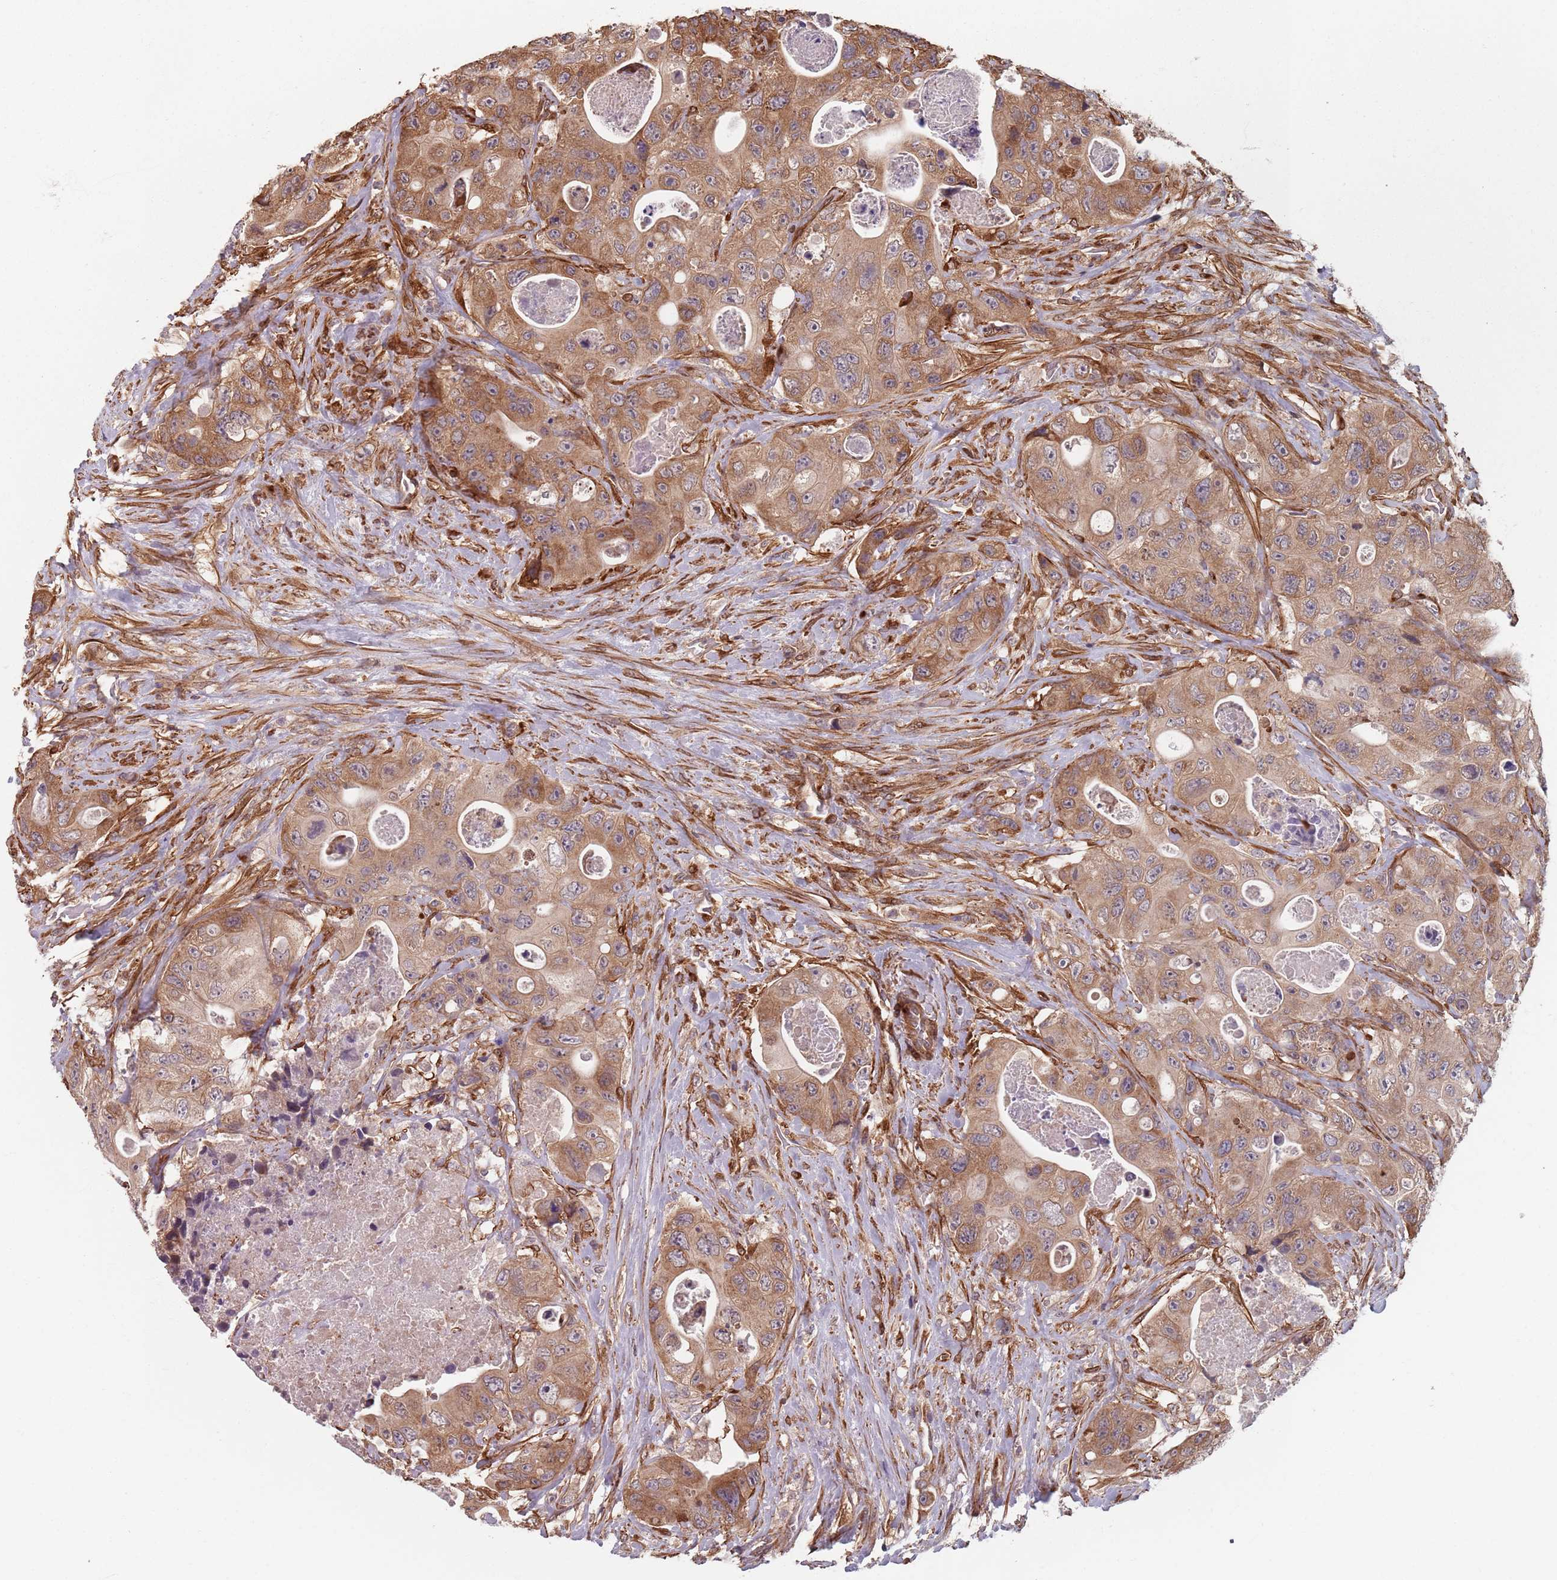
{"staining": {"intensity": "moderate", "quantity": ">75%", "location": "cytoplasmic/membranous"}, "tissue": "colorectal cancer", "cell_type": "Tumor cells", "image_type": "cancer", "snomed": [{"axis": "morphology", "description": "Adenocarcinoma, NOS"}, {"axis": "topography", "description": "Colon"}], "caption": "A micrograph of colorectal cancer (adenocarcinoma) stained for a protein exhibits moderate cytoplasmic/membranous brown staining in tumor cells. (brown staining indicates protein expression, while blue staining denotes nuclei).", "gene": "NOTCH3", "patient": {"sex": "female", "age": 46}}